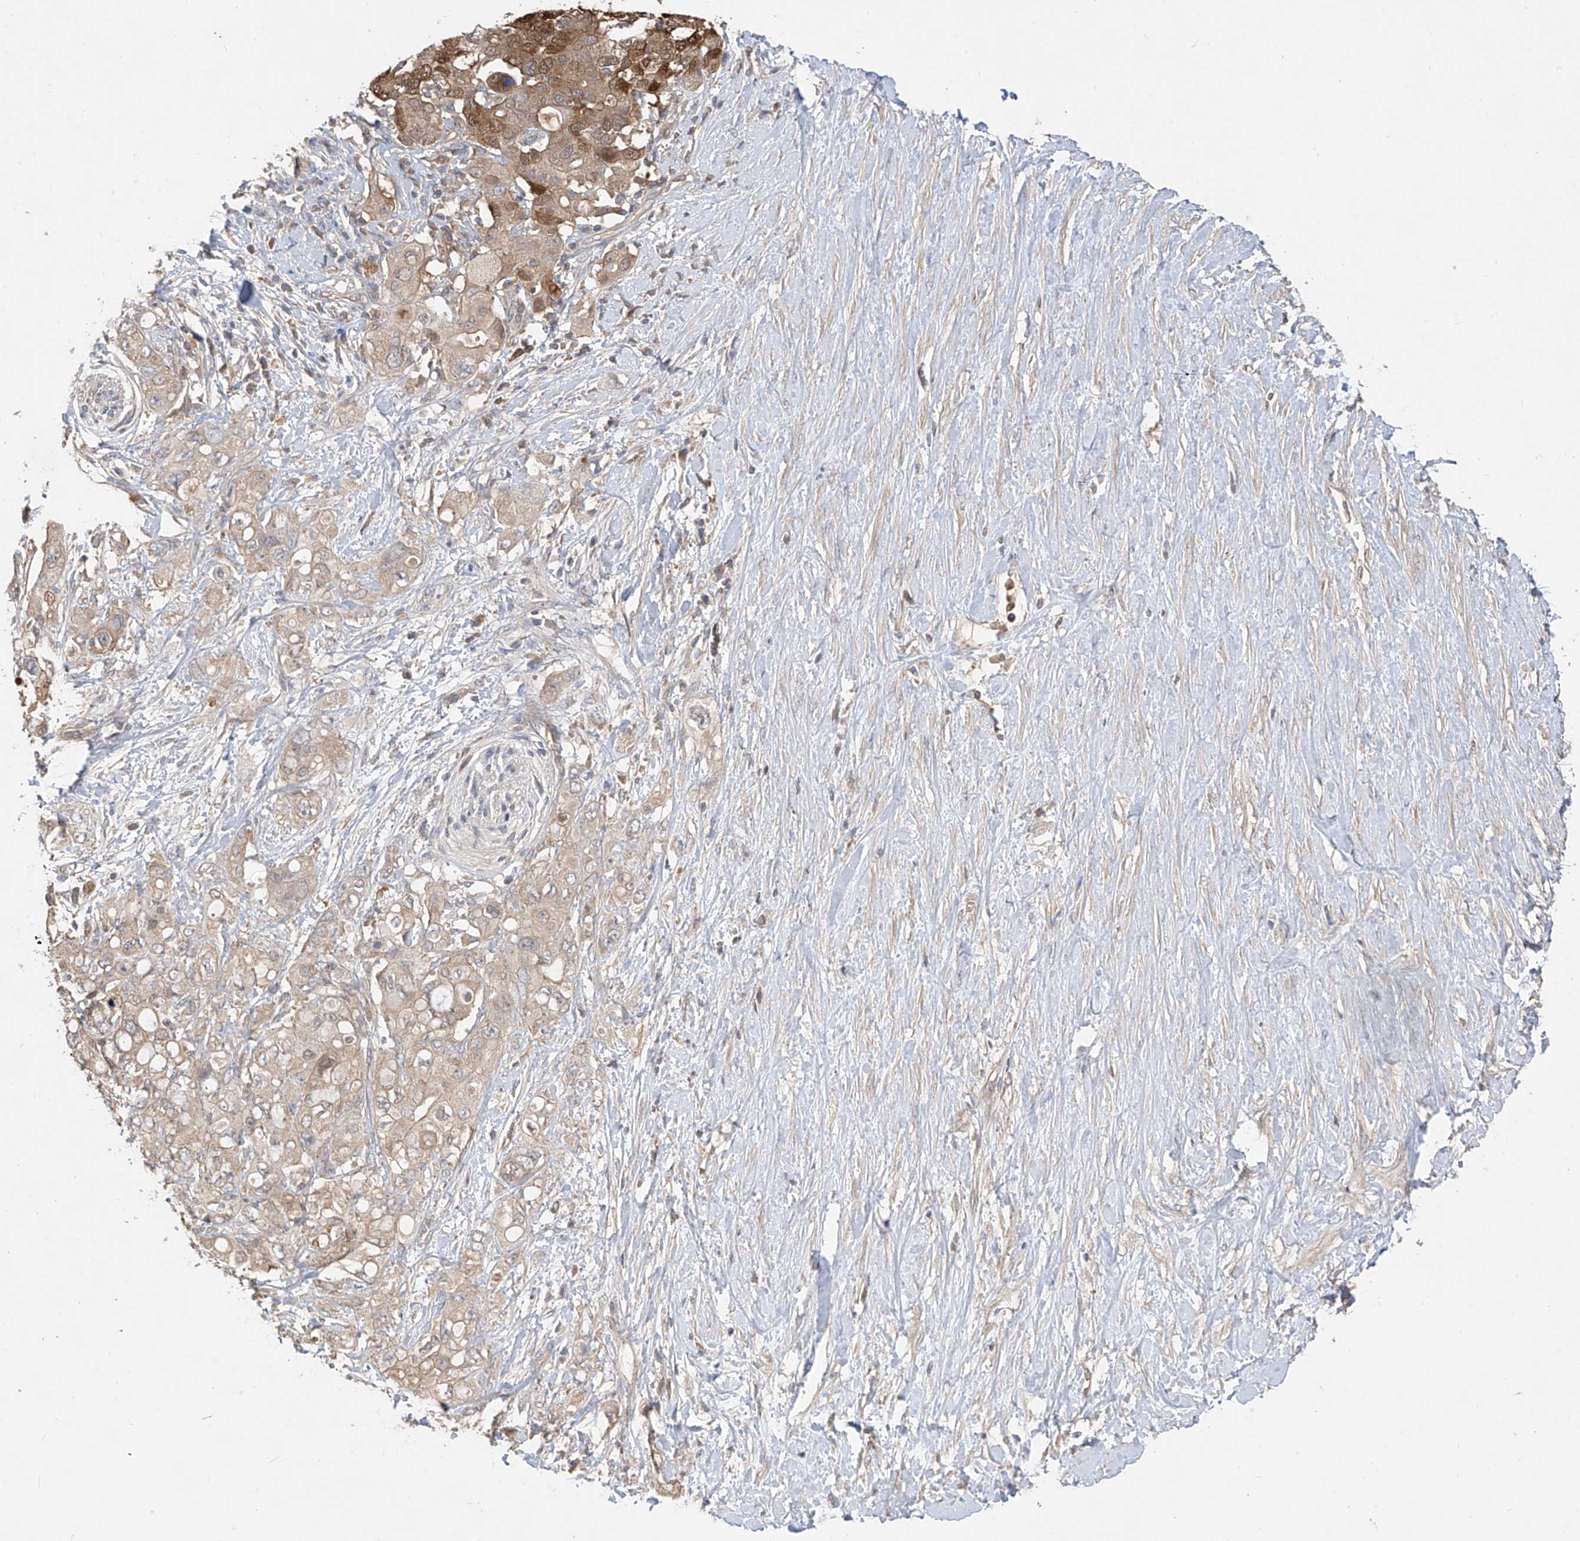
{"staining": {"intensity": "moderate", "quantity": "25%-75%", "location": "cytoplasmic/membranous"}, "tissue": "pancreatic cancer", "cell_type": "Tumor cells", "image_type": "cancer", "snomed": [{"axis": "morphology", "description": "Adenocarcinoma, NOS"}, {"axis": "topography", "description": "Pancreas"}], "caption": "There is medium levels of moderate cytoplasmic/membranous positivity in tumor cells of pancreatic cancer, as demonstrated by immunohistochemical staining (brown color).", "gene": "CACNA2D4", "patient": {"sex": "female", "age": 56}}